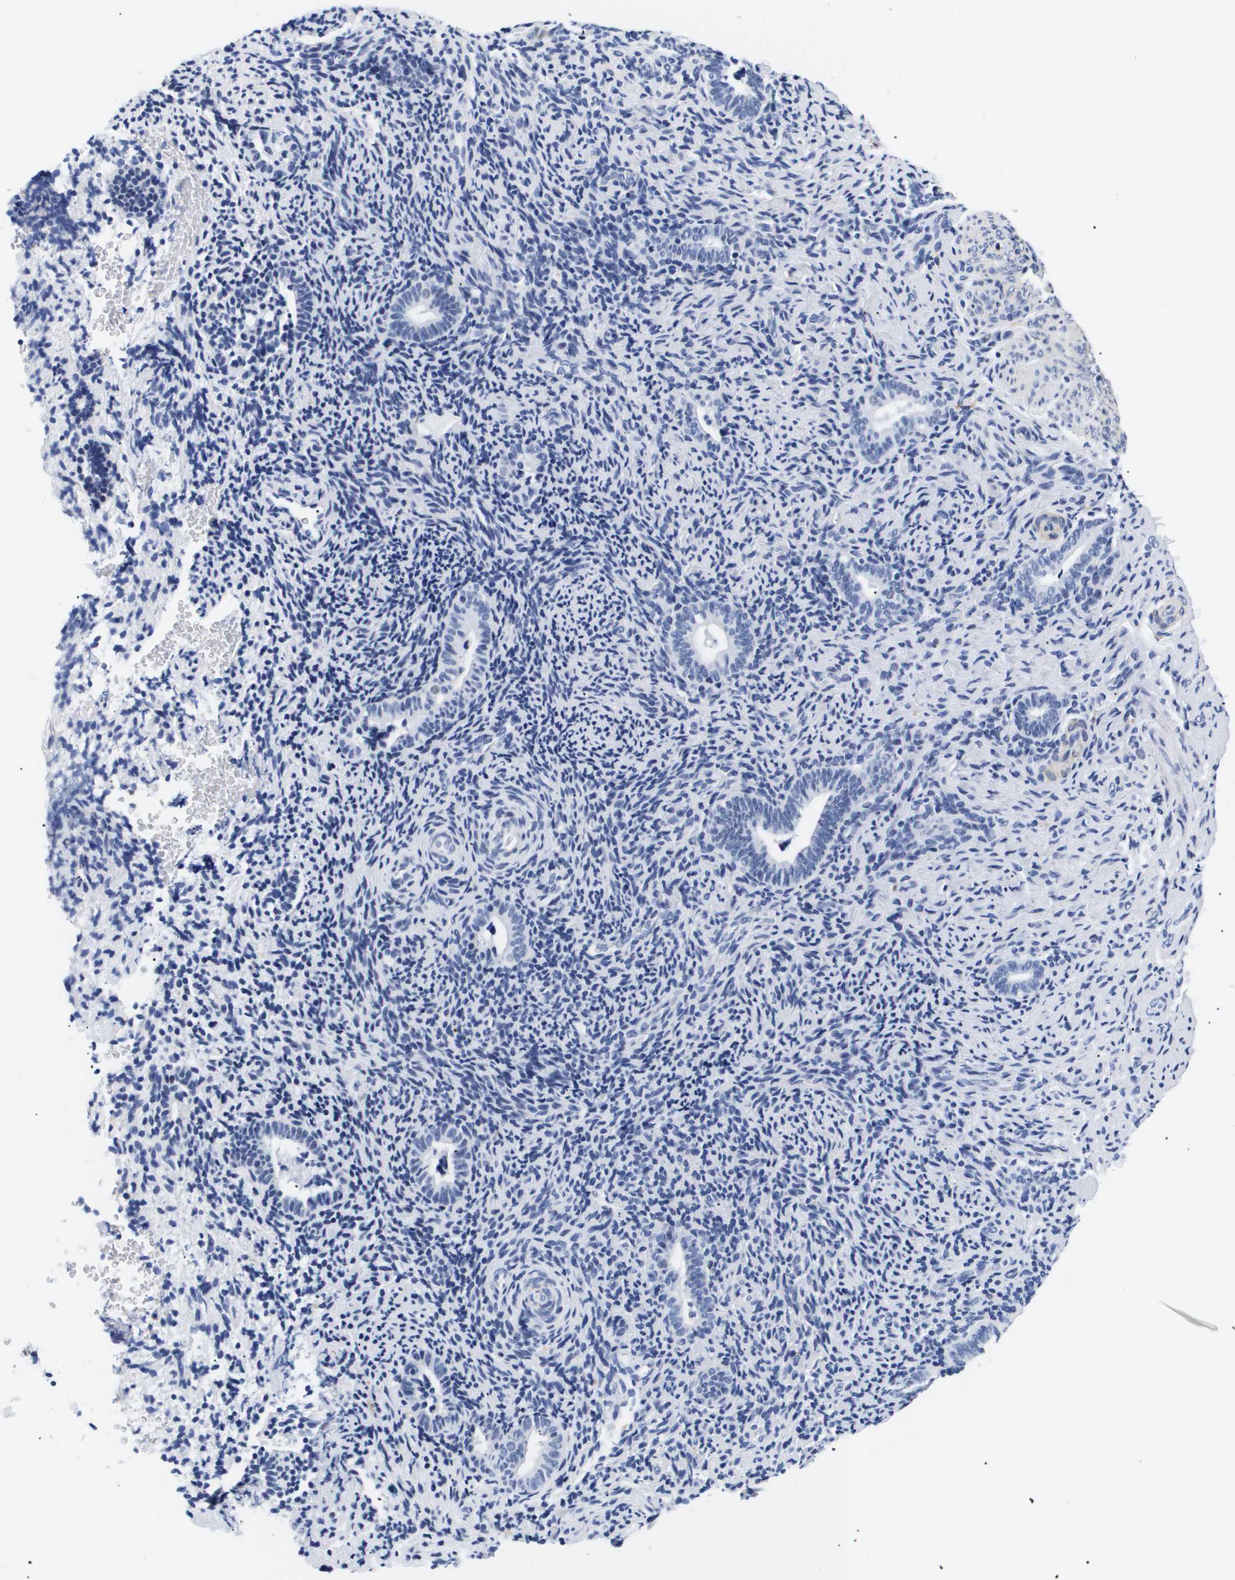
{"staining": {"intensity": "negative", "quantity": "none", "location": "none"}, "tissue": "endometrium", "cell_type": "Cells in endometrial stroma", "image_type": "normal", "snomed": [{"axis": "morphology", "description": "Normal tissue, NOS"}, {"axis": "topography", "description": "Endometrium"}], "caption": "An immunohistochemistry (IHC) image of benign endometrium is shown. There is no staining in cells in endometrial stroma of endometrium.", "gene": "SHD", "patient": {"sex": "female", "age": 51}}